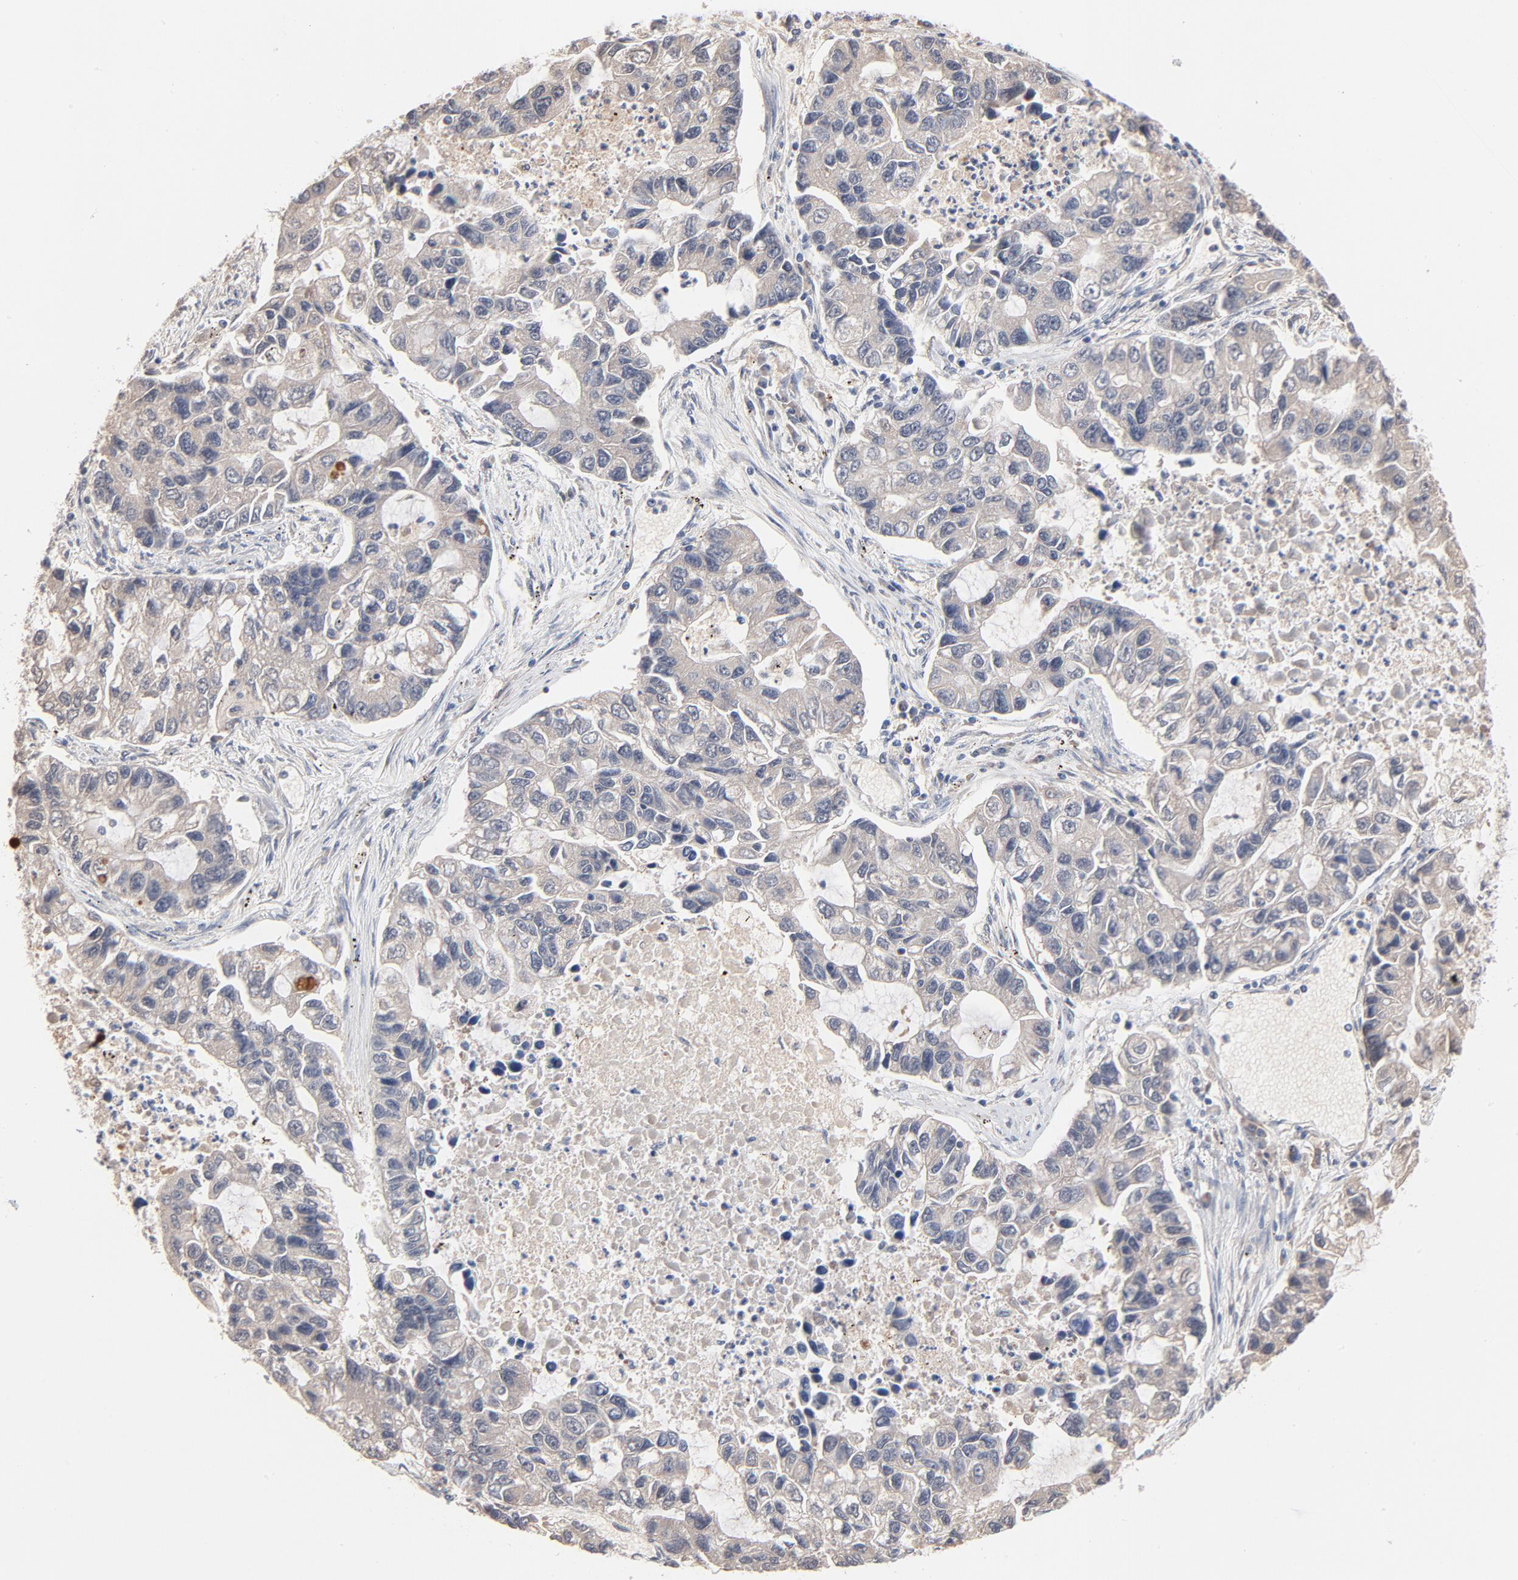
{"staining": {"intensity": "negative", "quantity": "none", "location": "none"}, "tissue": "lung cancer", "cell_type": "Tumor cells", "image_type": "cancer", "snomed": [{"axis": "morphology", "description": "Adenocarcinoma, NOS"}, {"axis": "topography", "description": "Lung"}], "caption": "IHC image of human lung adenocarcinoma stained for a protein (brown), which demonstrates no positivity in tumor cells.", "gene": "SERPINA4", "patient": {"sex": "female", "age": 51}}